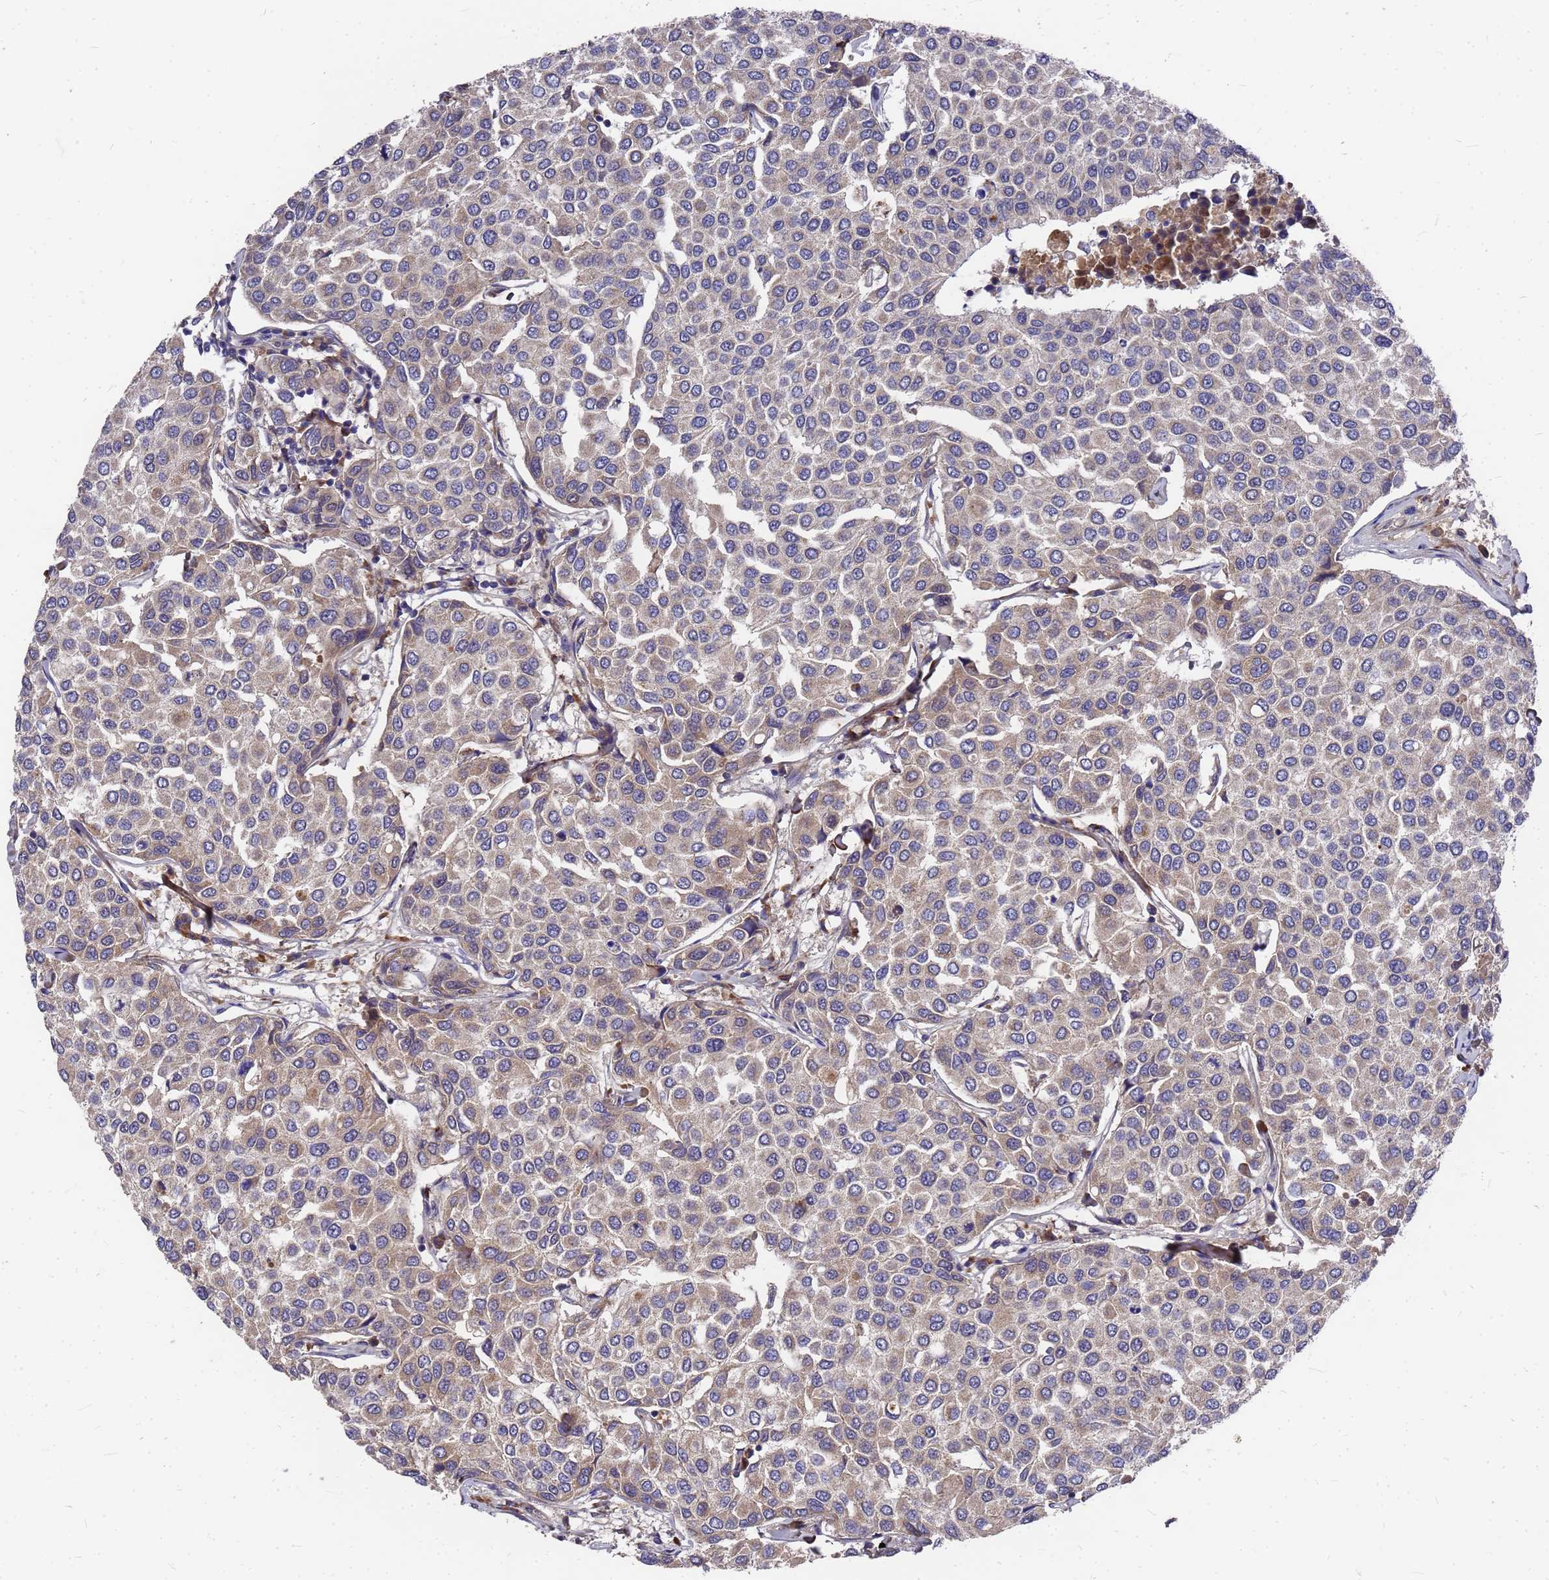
{"staining": {"intensity": "weak", "quantity": ">75%", "location": "cytoplasmic/membranous"}, "tissue": "breast cancer", "cell_type": "Tumor cells", "image_type": "cancer", "snomed": [{"axis": "morphology", "description": "Duct carcinoma"}, {"axis": "topography", "description": "Breast"}], "caption": "The photomicrograph shows staining of breast cancer (intraductal carcinoma), revealing weak cytoplasmic/membranous protein expression (brown color) within tumor cells.", "gene": "ZNF717", "patient": {"sex": "female", "age": 55}}